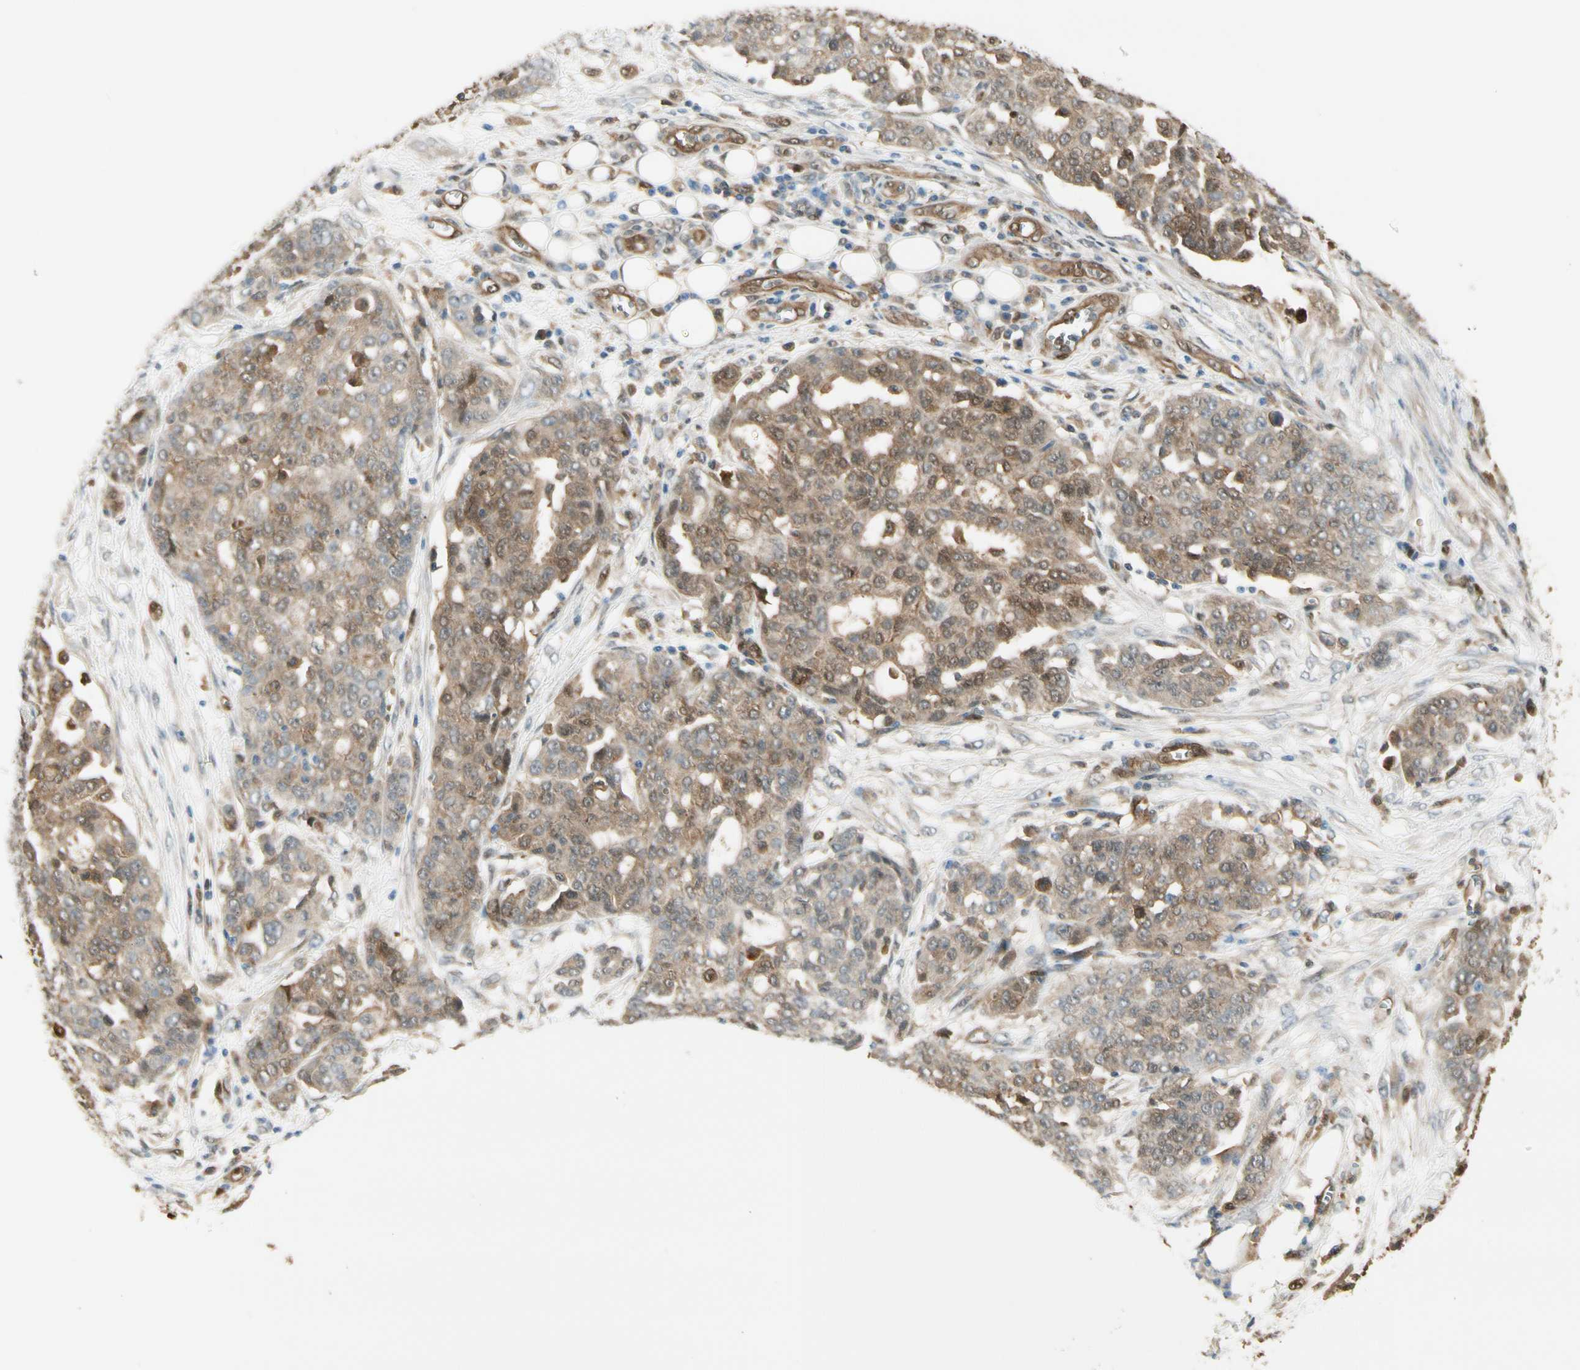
{"staining": {"intensity": "moderate", "quantity": ">75%", "location": "cytoplasmic/membranous"}, "tissue": "ovarian cancer", "cell_type": "Tumor cells", "image_type": "cancer", "snomed": [{"axis": "morphology", "description": "Cystadenocarcinoma, serous, NOS"}, {"axis": "topography", "description": "Soft tissue"}, {"axis": "topography", "description": "Ovary"}], "caption": "The immunohistochemical stain shows moderate cytoplasmic/membranous positivity in tumor cells of ovarian serous cystadenocarcinoma tissue. (Brightfield microscopy of DAB IHC at high magnification).", "gene": "SERPINB6", "patient": {"sex": "female", "age": 57}}